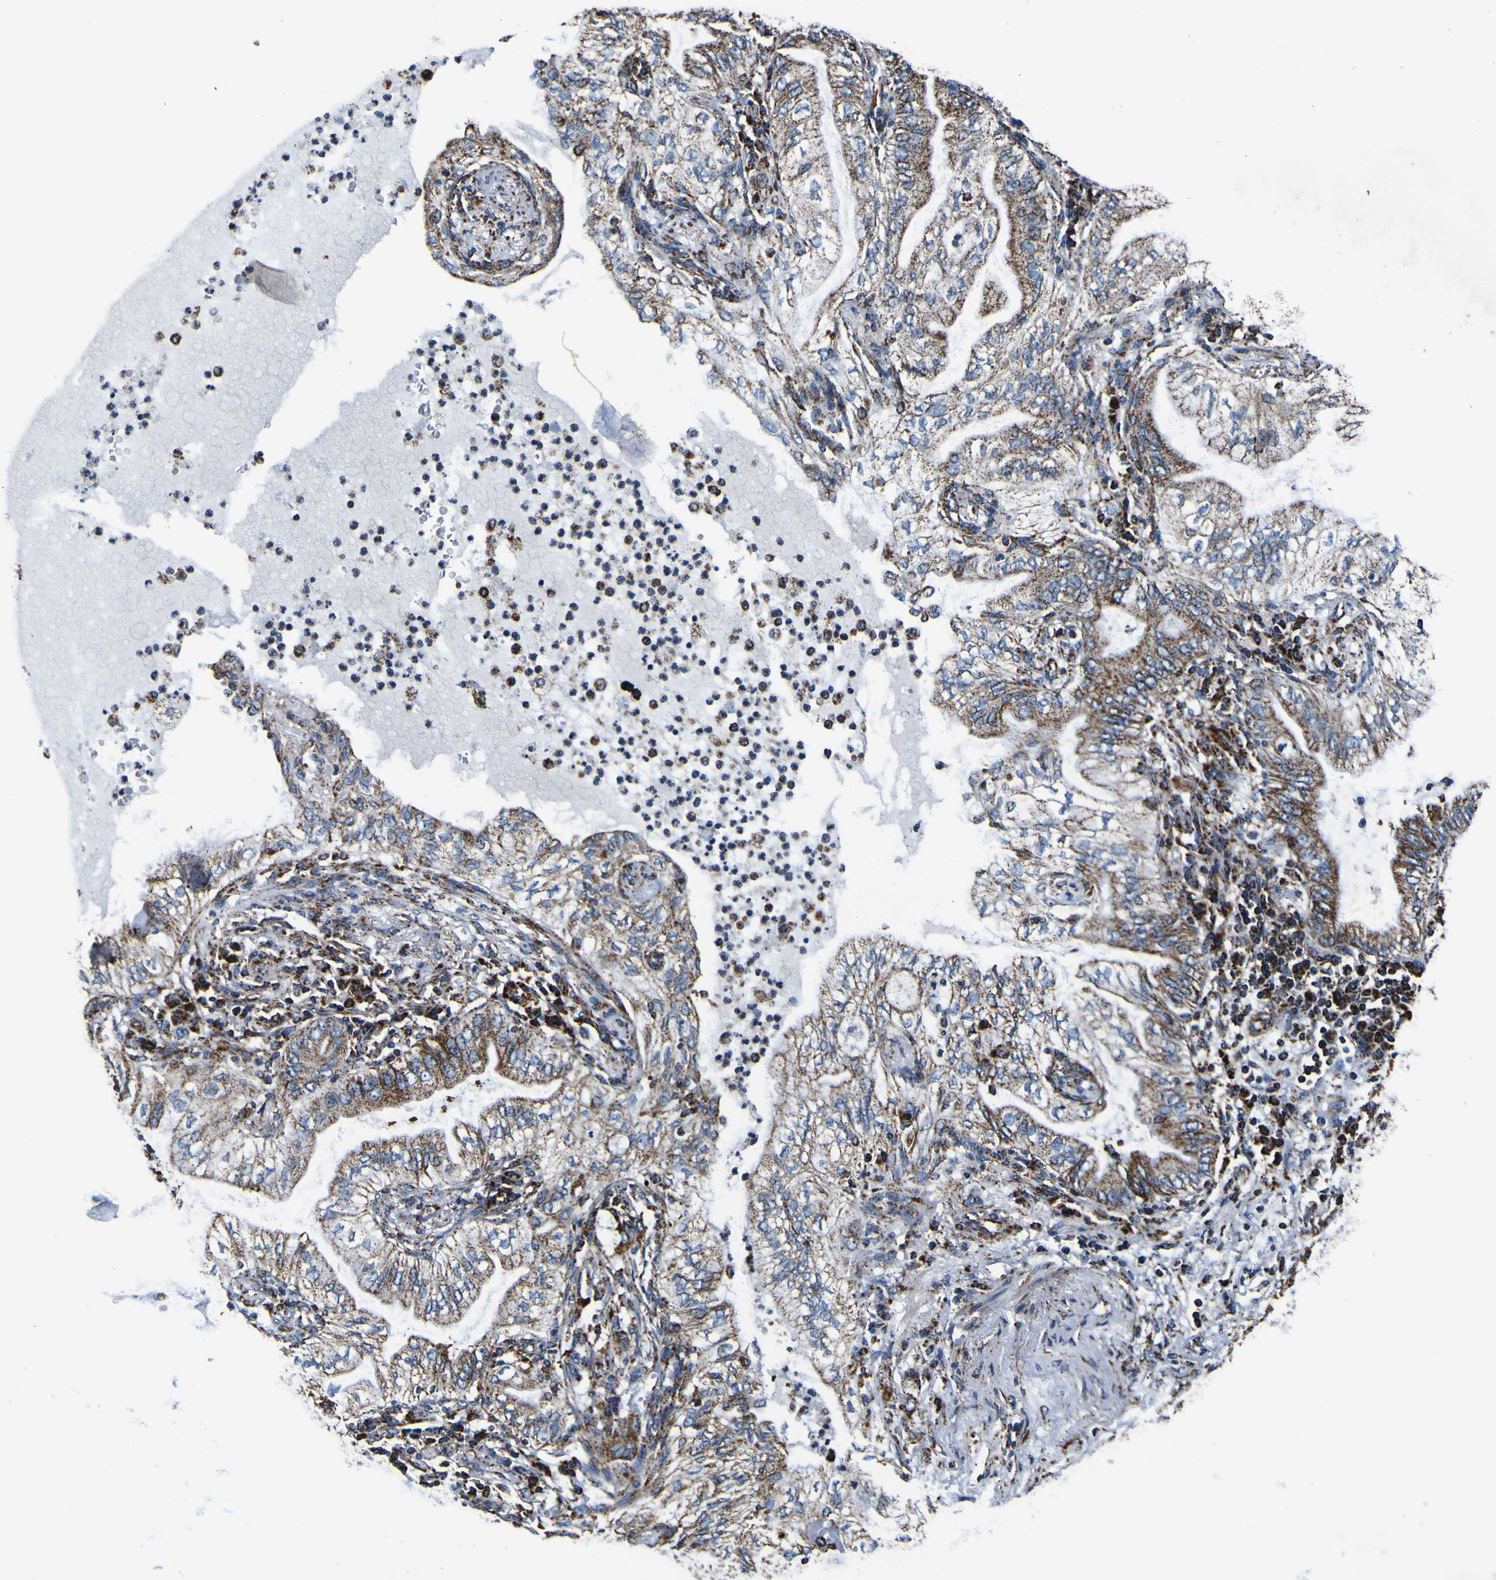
{"staining": {"intensity": "moderate", "quantity": ">75%", "location": "cytoplasmic/membranous"}, "tissue": "lung cancer", "cell_type": "Tumor cells", "image_type": "cancer", "snomed": [{"axis": "morphology", "description": "Normal tissue, NOS"}, {"axis": "morphology", "description": "Adenocarcinoma, NOS"}, {"axis": "topography", "description": "Bronchus"}, {"axis": "topography", "description": "Lung"}], "caption": "Immunohistochemical staining of lung cancer demonstrates moderate cytoplasmic/membranous protein positivity in about >75% of tumor cells.", "gene": "PTRH2", "patient": {"sex": "female", "age": 70}}